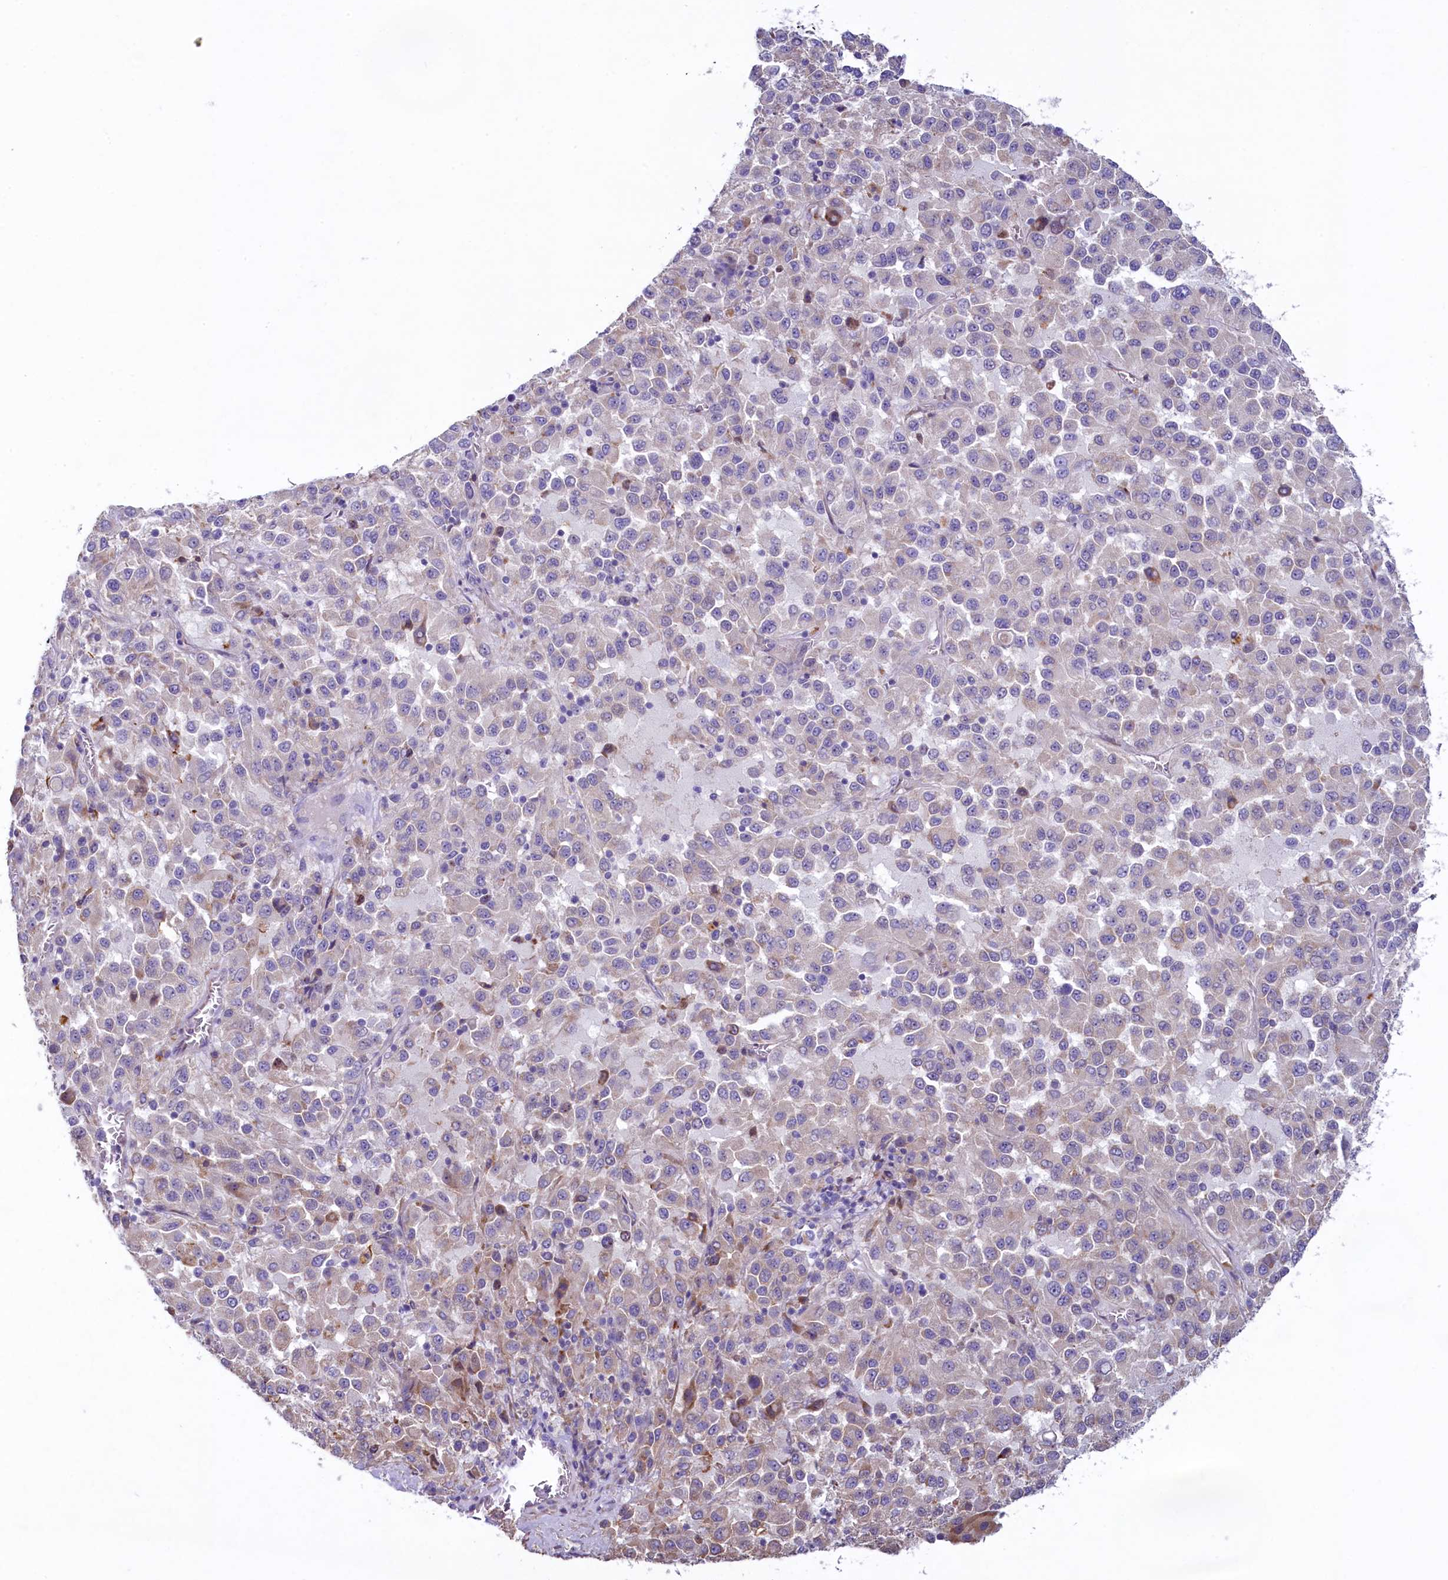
{"staining": {"intensity": "negative", "quantity": "none", "location": "none"}, "tissue": "melanoma", "cell_type": "Tumor cells", "image_type": "cancer", "snomed": [{"axis": "morphology", "description": "Malignant melanoma, Metastatic site"}, {"axis": "topography", "description": "Lung"}], "caption": "The image displays no staining of tumor cells in melanoma.", "gene": "KRBOX5", "patient": {"sex": "male", "age": 64}}